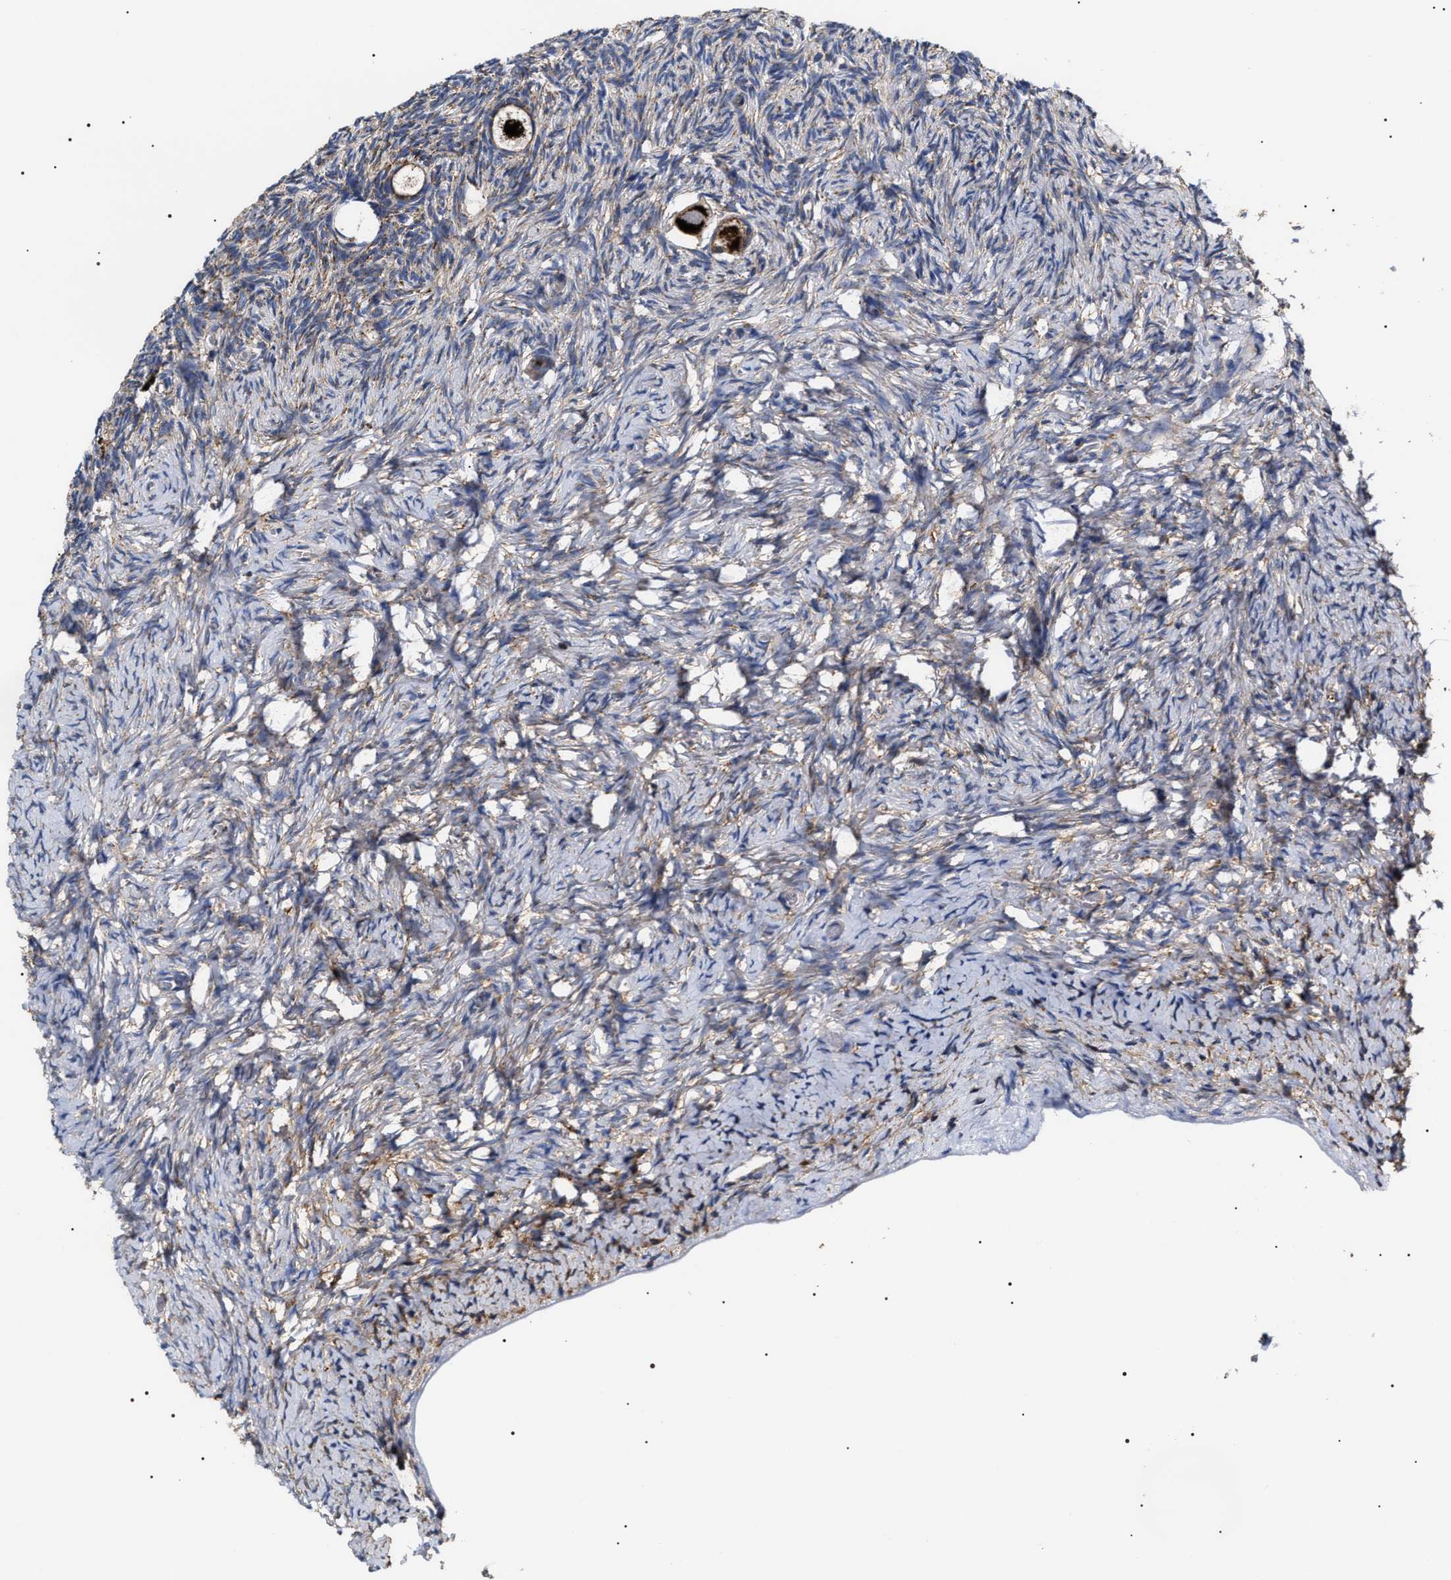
{"staining": {"intensity": "strong", "quantity": ">75%", "location": "cytoplasmic/membranous"}, "tissue": "ovary", "cell_type": "Follicle cells", "image_type": "normal", "snomed": [{"axis": "morphology", "description": "Normal tissue, NOS"}, {"axis": "topography", "description": "Ovary"}], "caption": "Follicle cells demonstrate high levels of strong cytoplasmic/membranous positivity in approximately >75% of cells in normal human ovary.", "gene": "COG5", "patient": {"sex": "female", "age": 27}}